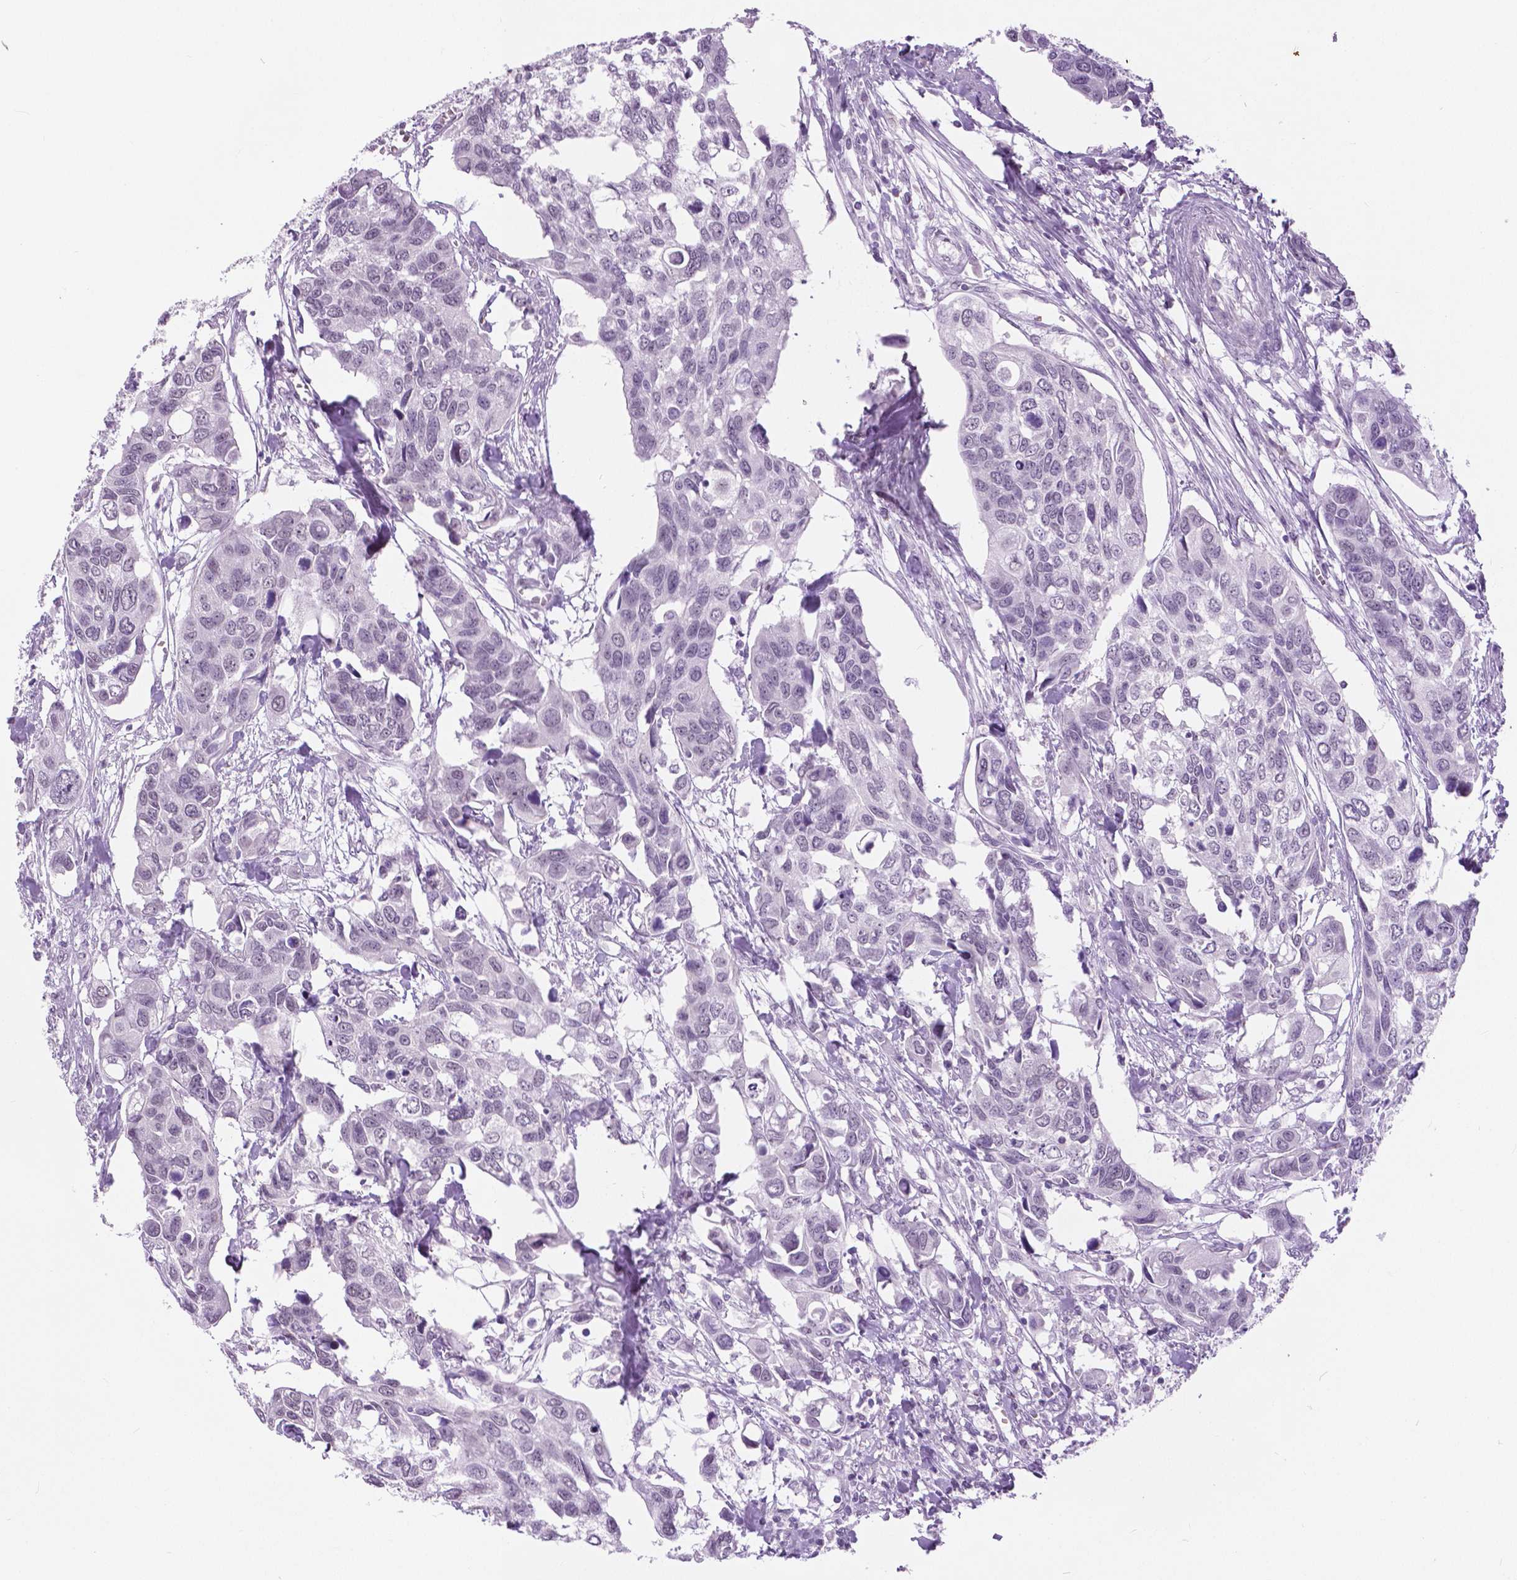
{"staining": {"intensity": "negative", "quantity": "none", "location": "none"}, "tissue": "urothelial cancer", "cell_type": "Tumor cells", "image_type": "cancer", "snomed": [{"axis": "morphology", "description": "Urothelial carcinoma, High grade"}, {"axis": "topography", "description": "Urinary bladder"}], "caption": "Urothelial carcinoma (high-grade) was stained to show a protein in brown. There is no significant positivity in tumor cells.", "gene": "MYOM1", "patient": {"sex": "male", "age": 60}}